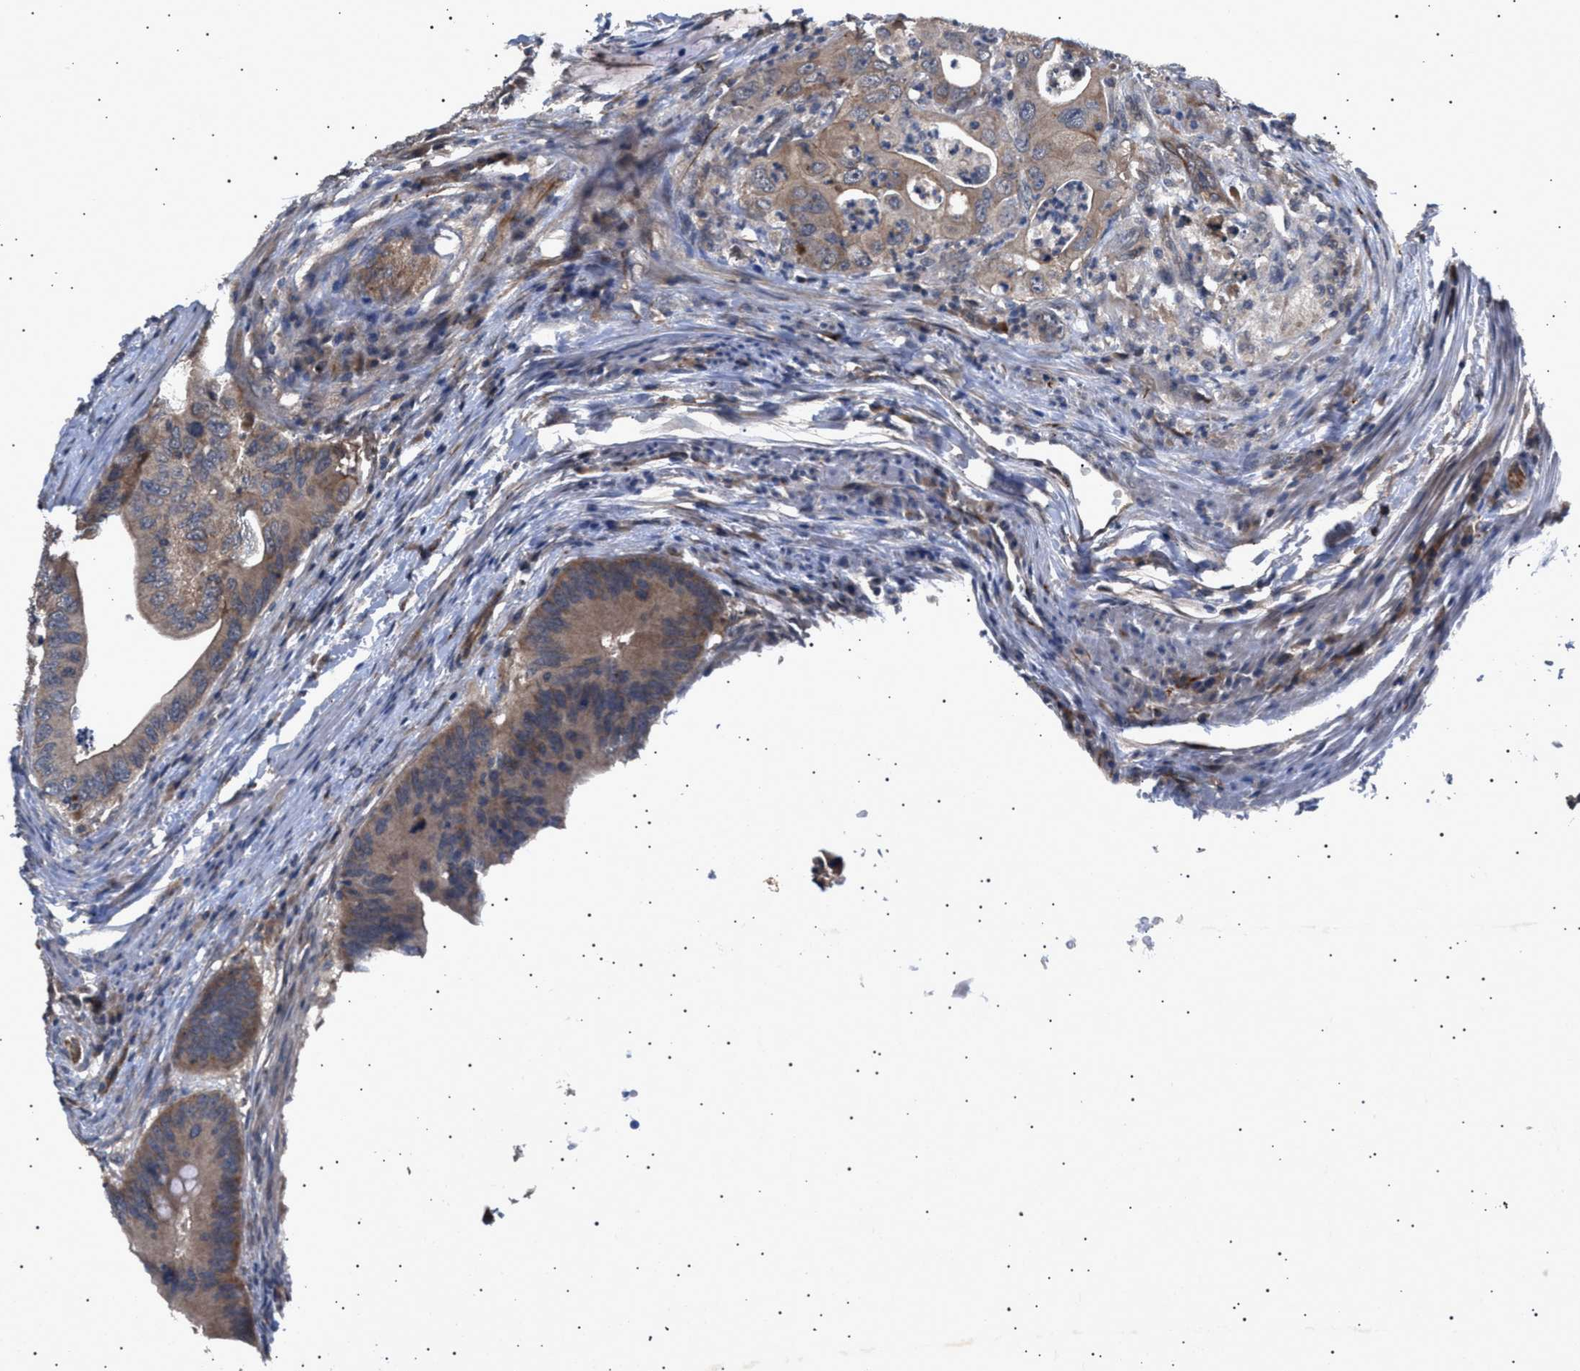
{"staining": {"intensity": "moderate", "quantity": "25%-75%", "location": "cytoplasmic/membranous"}, "tissue": "colorectal cancer", "cell_type": "Tumor cells", "image_type": "cancer", "snomed": [{"axis": "morphology", "description": "Adenocarcinoma, NOS"}, {"axis": "topography", "description": "Colon"}], "caption": "Moderate cytoplasmic/membranous protein positivity is seen in approximately 25%-75% of tumor cells in adenocarcinoma (colorectal). The protein is shown in brown color, while the nuclei are stained blue.", "gene": "SIRT5", "patient": {"sex": "male", "age": 71}}